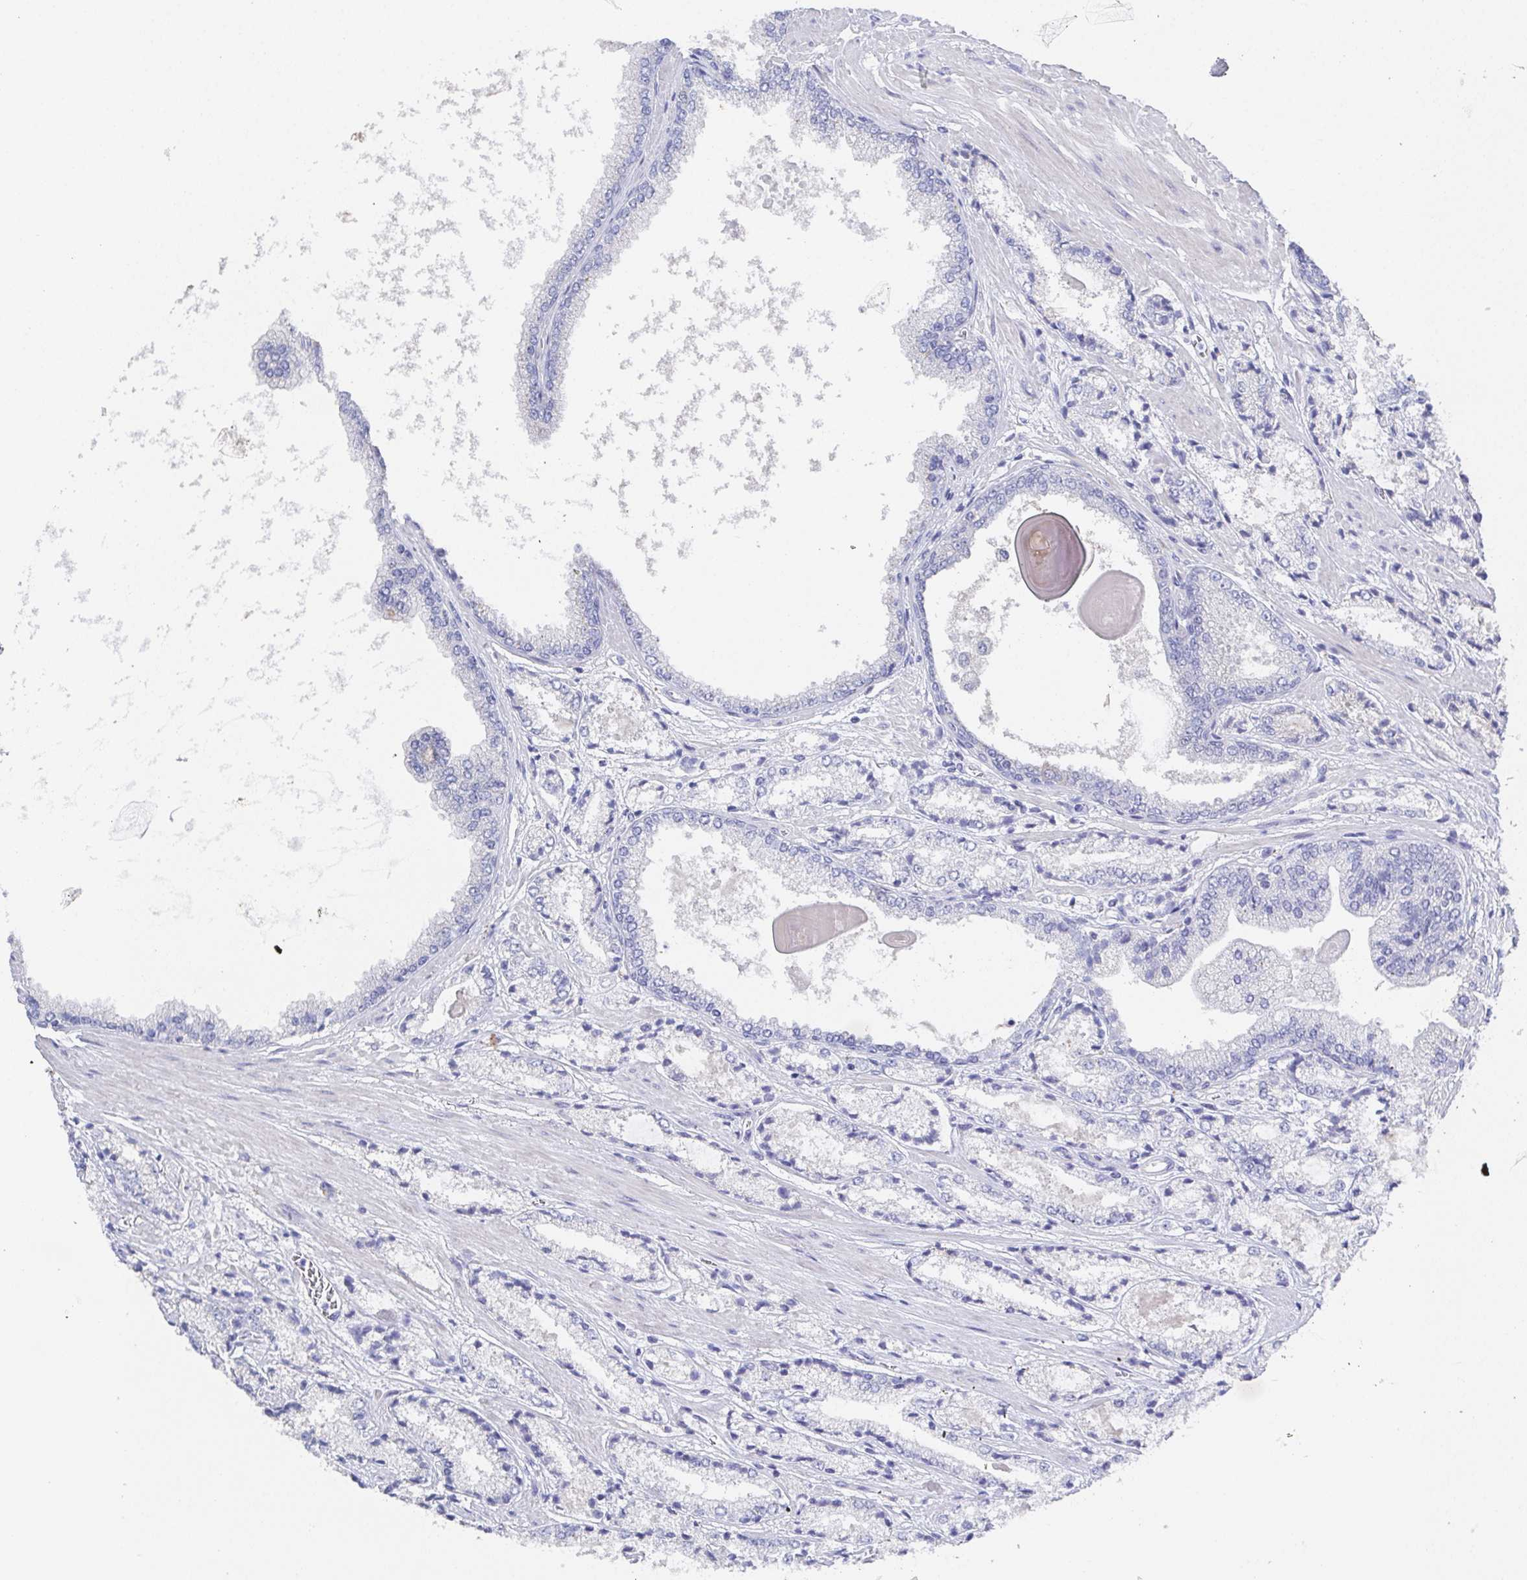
{"staining": {"intensity": "negative", "quantity": "none", "location": "none"}, "tissue": "prostate cancer", "cell_type": "Tumor cells", "image_type": "cancer", "snomed": [{"axis": "morphology", "description": "Adenocarcinoma, High grade"}, {"axis": "topography", "description": "Prostate"}], "caption": "IHC image of prostate cancer (high-grade adenocarcinoma) stained for a protein (brown), which demonstrates no positivity in tumor cells. (DAB IHC with hematoxylin counter stain).", "gene": "SSC4D", "patient": {"sex": "male", "age": 64}}